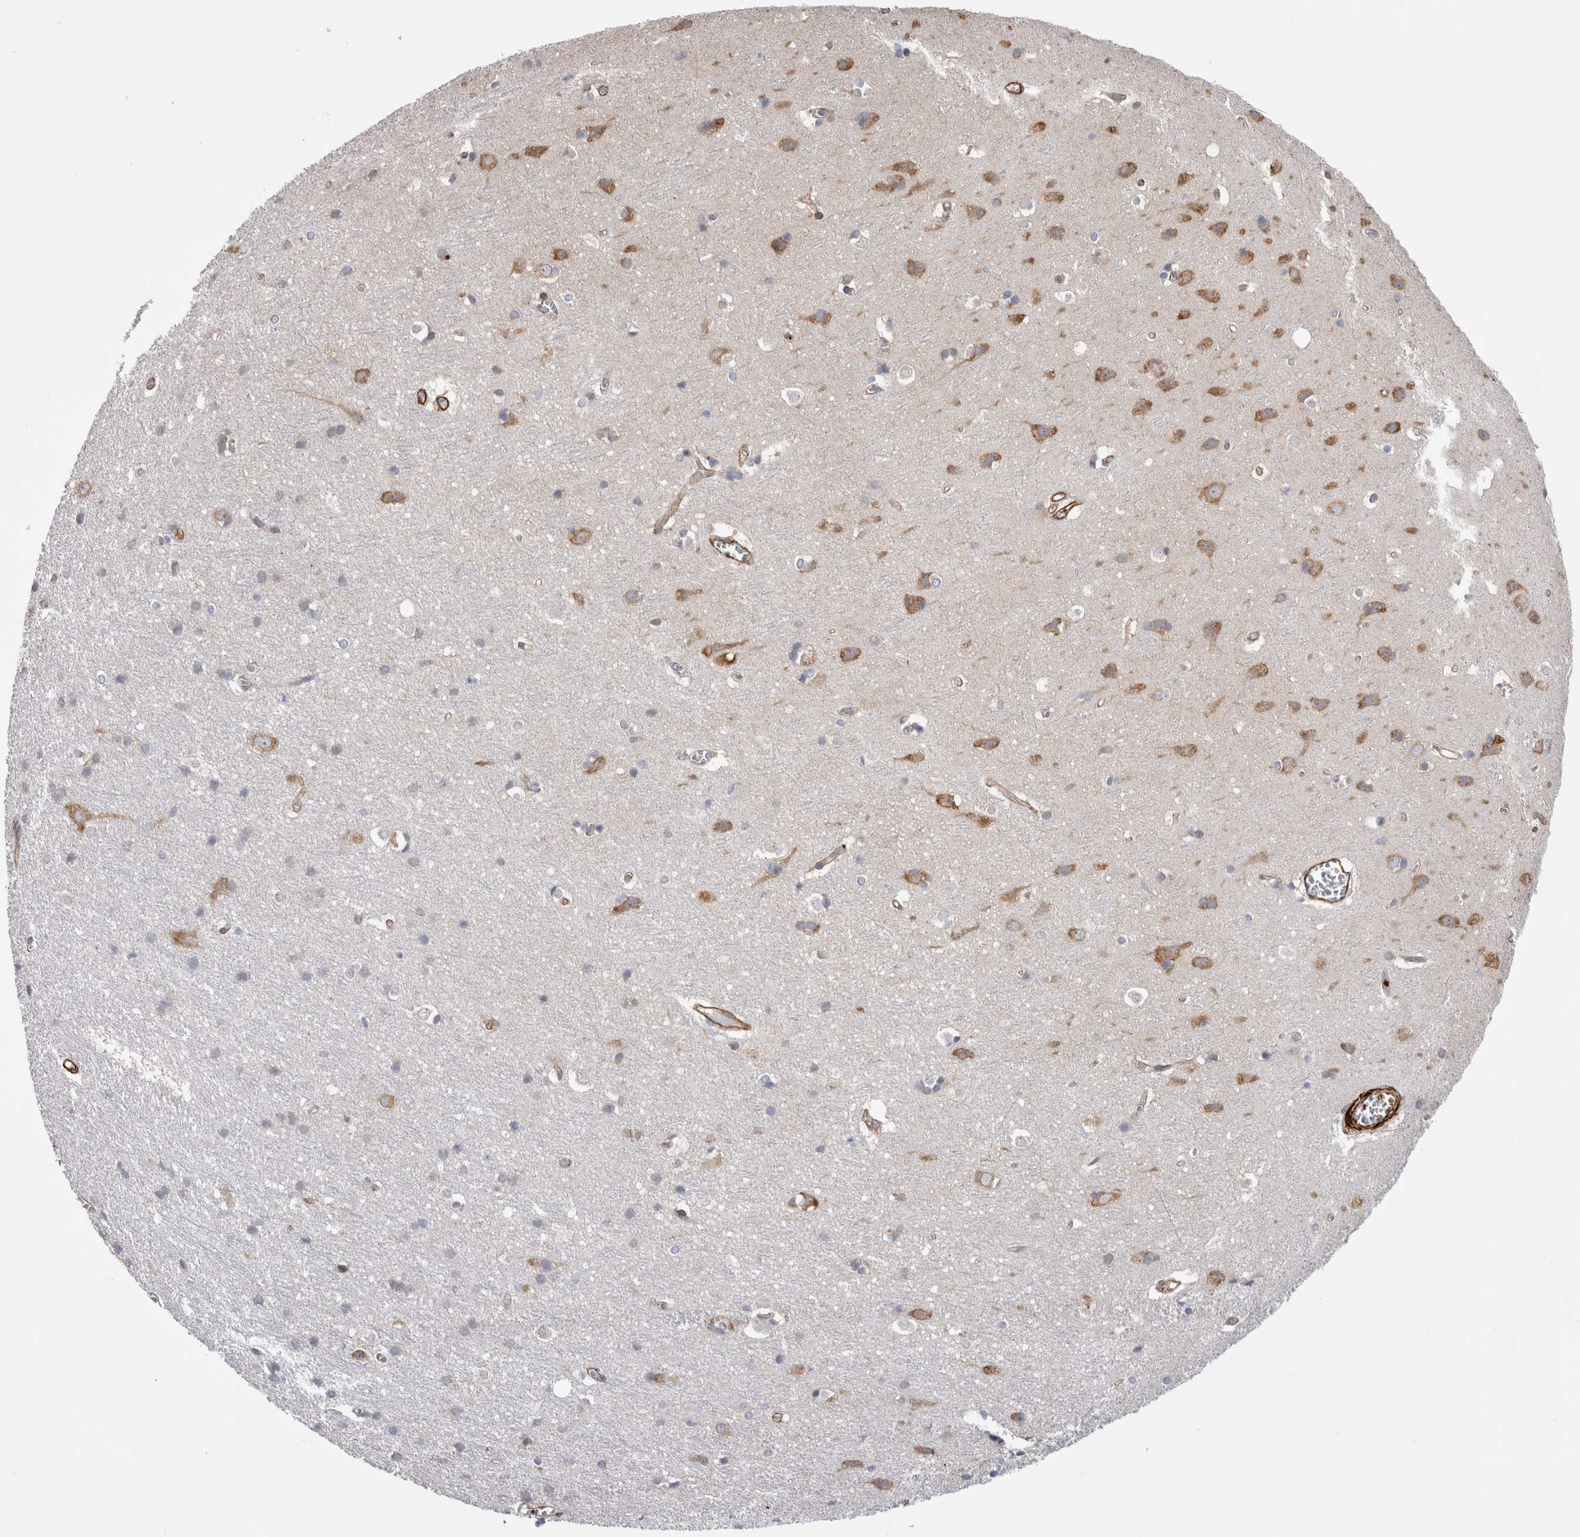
{"staining": {"intensity": "moderate", "quantity": ">75%", "location": "cytoplasmic/membranous"}, "tissue": "cerebral cortex", "cell_type": "Endothelial cells", "image_type": "normal", "snomed": [{"axis": "morphology", "description": "Normal tissue, NOS"}, {"axis": "topography", "description": "Cerebral cortex"}], "caption": "Immunohistochemistry (IHC) micrograph of unremarkable cerebral cortex: human cerebral cortex stained using IHC displays medium levels of moderate protein expression localized specifically in the cytoplasmic/membranous of endothelial cells, appearing as a cytoplasmic/membranous brown color.", "gene": "EPRS1", "patient": {"sex": "male", "age": 54}}